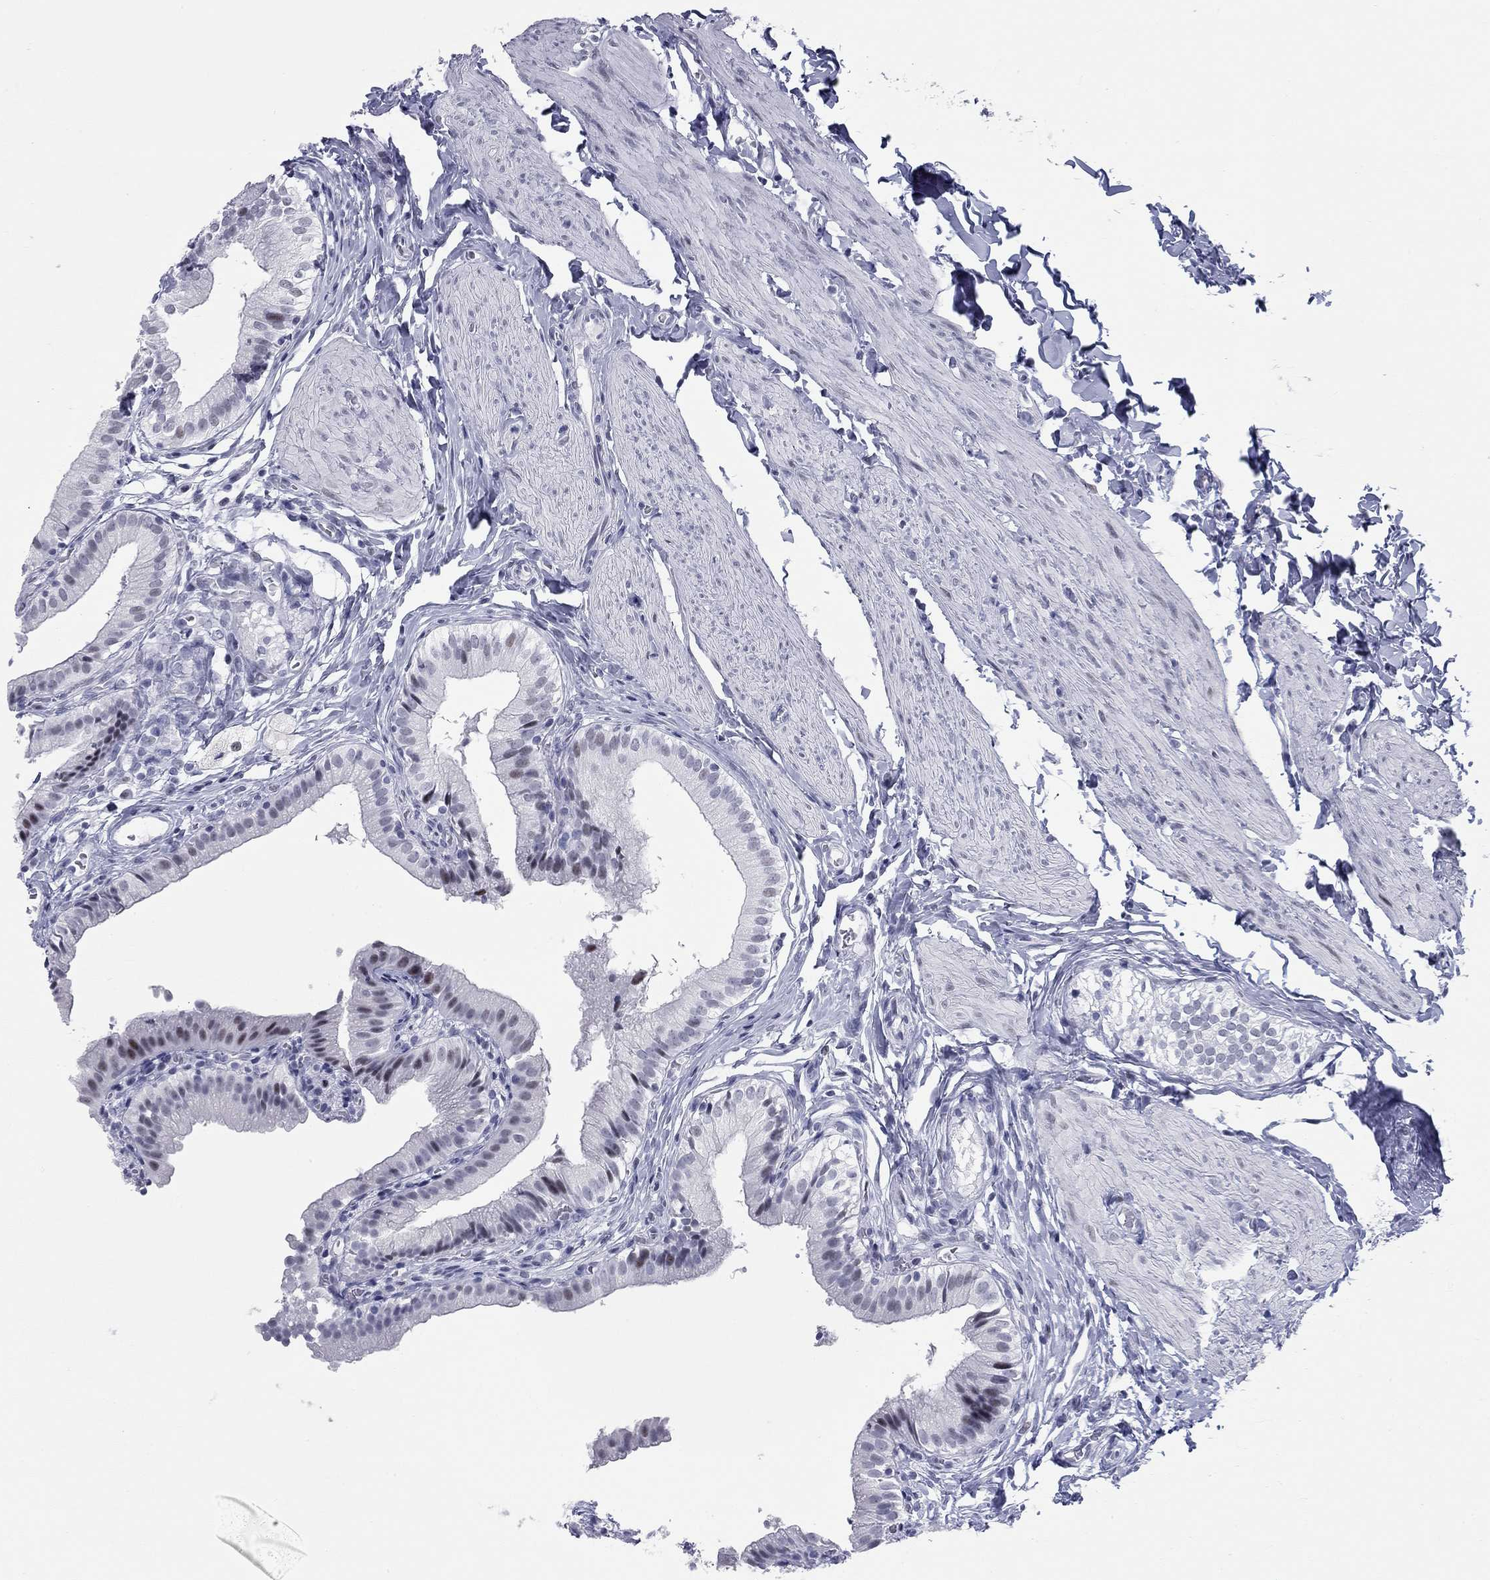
{"staining": {"intensity": "moderate", "quantity": "<25%", "location": "nuclear"}, "tissue": "gallbladder", "cell_type": "Glandular cells", "image_type": "normal", "snomed": [{"axis": "morphology", "description": "Normal tissue, NOS"}, {"axis": "topography", "description": "Gallbladder"}], "caption": "High-power microscopy captured an IHC histopathology image of unremarkable gallbladder, revealing moderate nuclear staining in approximately <25% of glandular cells.", "gene": "ASF1B", "patient": {"sex": "female", "age": 47}}